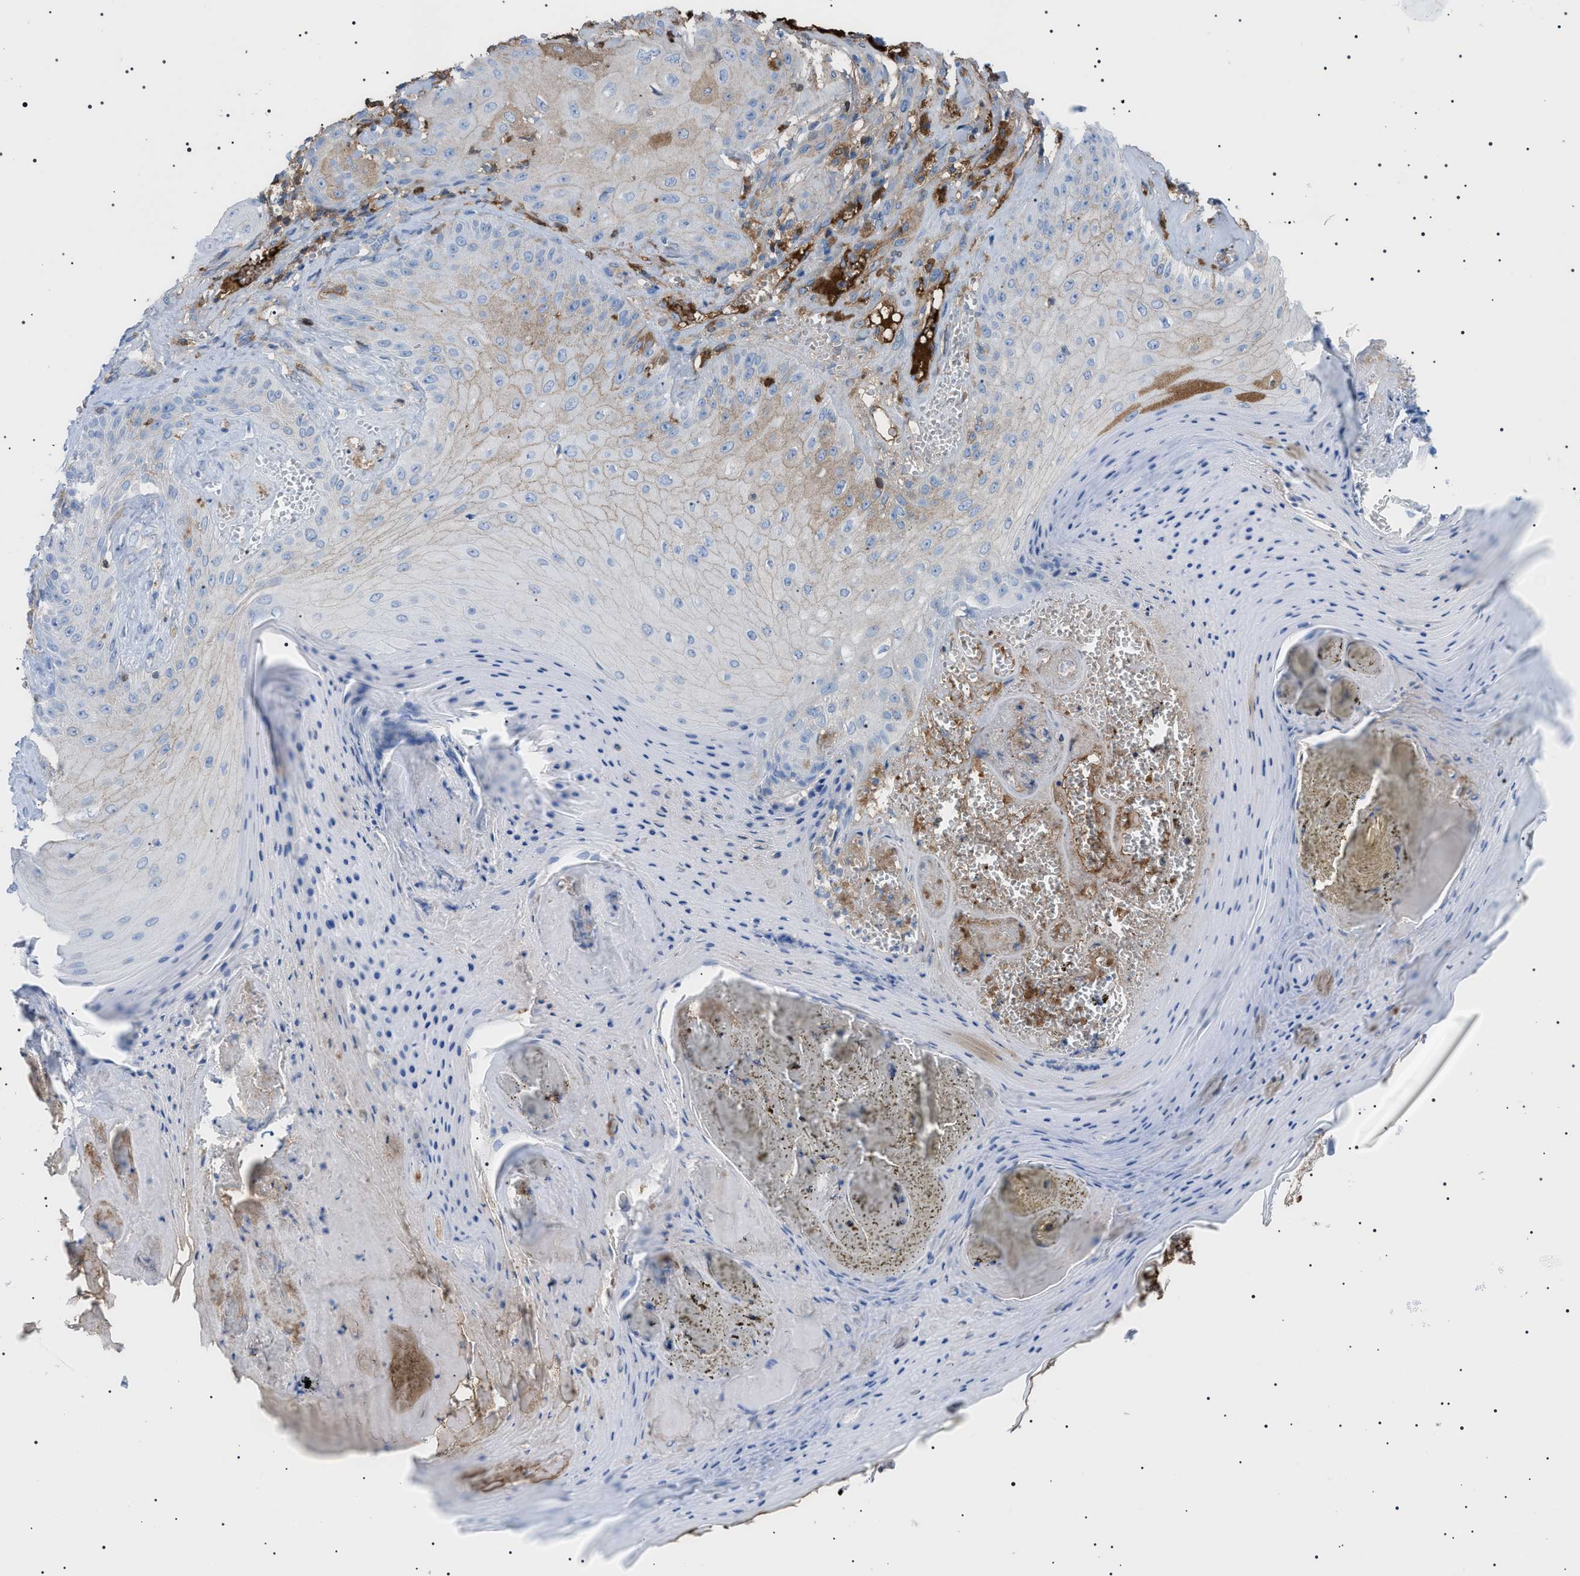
{"staining": {"intensity": "weak", "quantity": "25%-75%", "location": "cytoplasmic/membranous"}, "tissue": "skin cancer", "cell_type": "Tumor cells", "image_type": "cancer", "snomed": [{"axis": "morphology", "description": "Squamous cell carcinoma, NOS"}, {"axis": "topography", "description": "Skin"}], "caption": "Tumor cells reveal low levels of weak cytoplasmic/membranous positivity in approximately 25%-75% of cells in human skin cancer (squamous cell carcinoma).", "gene": "LPA", "patient": {"sex": "male", "age": 74}}